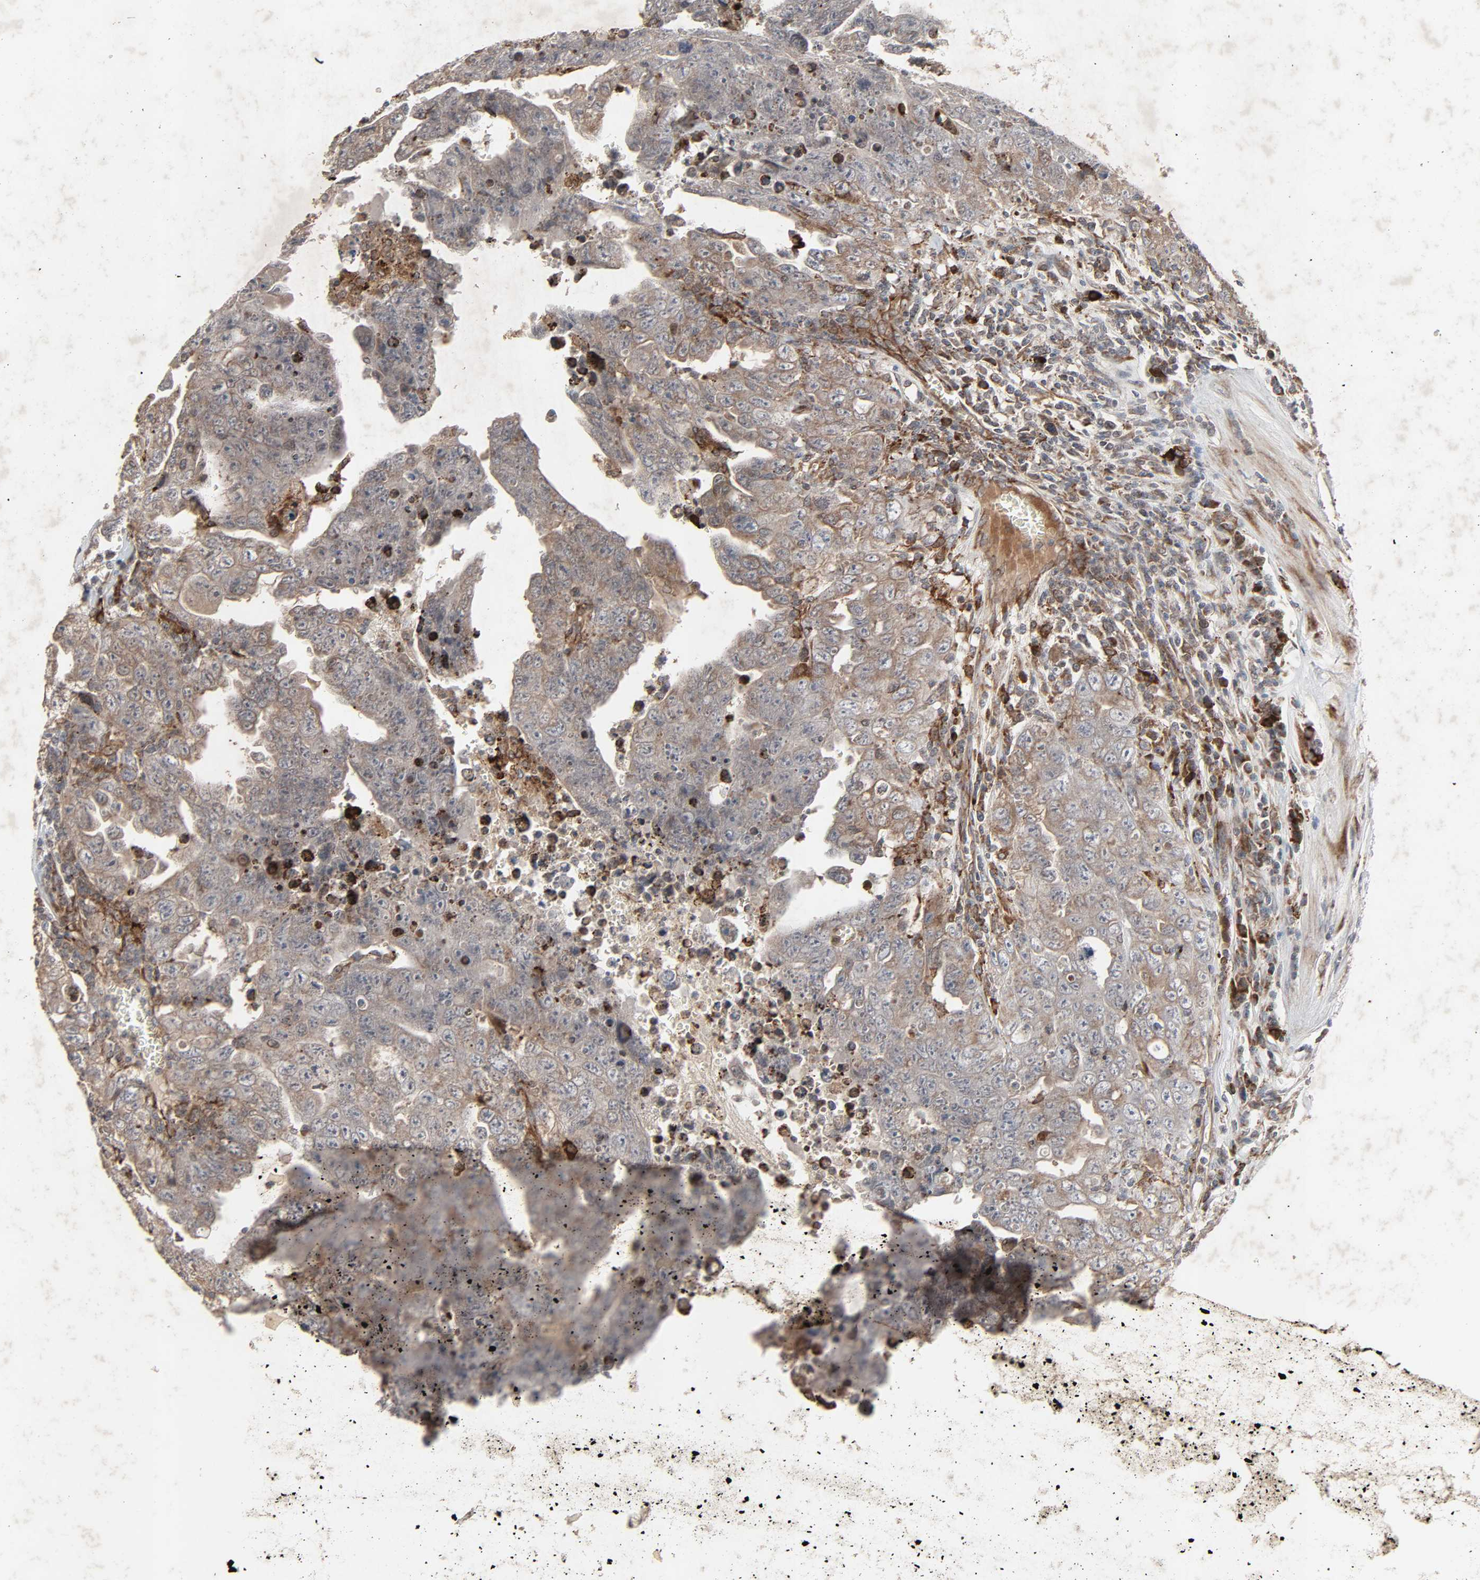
{"staining": {"intensity": "weak", "quantity": ">75%", "location": "cytoplasmic/membranous"}, "tissue": "testis cancer", "cell_type": "Tumor cells", "image_type": "cancer", "snomed": [{"axis": "morphology", "description": "Carcinoma, Embryonal, NOS"}, {"axis": "topography", "description": "Testis"}], "caption": "Testis embryonal carcinoma stained for a protein shows weak cytoplasmic/membranous positivity in tumor cells.", "gene": "ADCY4", "patient": {"sex": "male", "age": 28}}